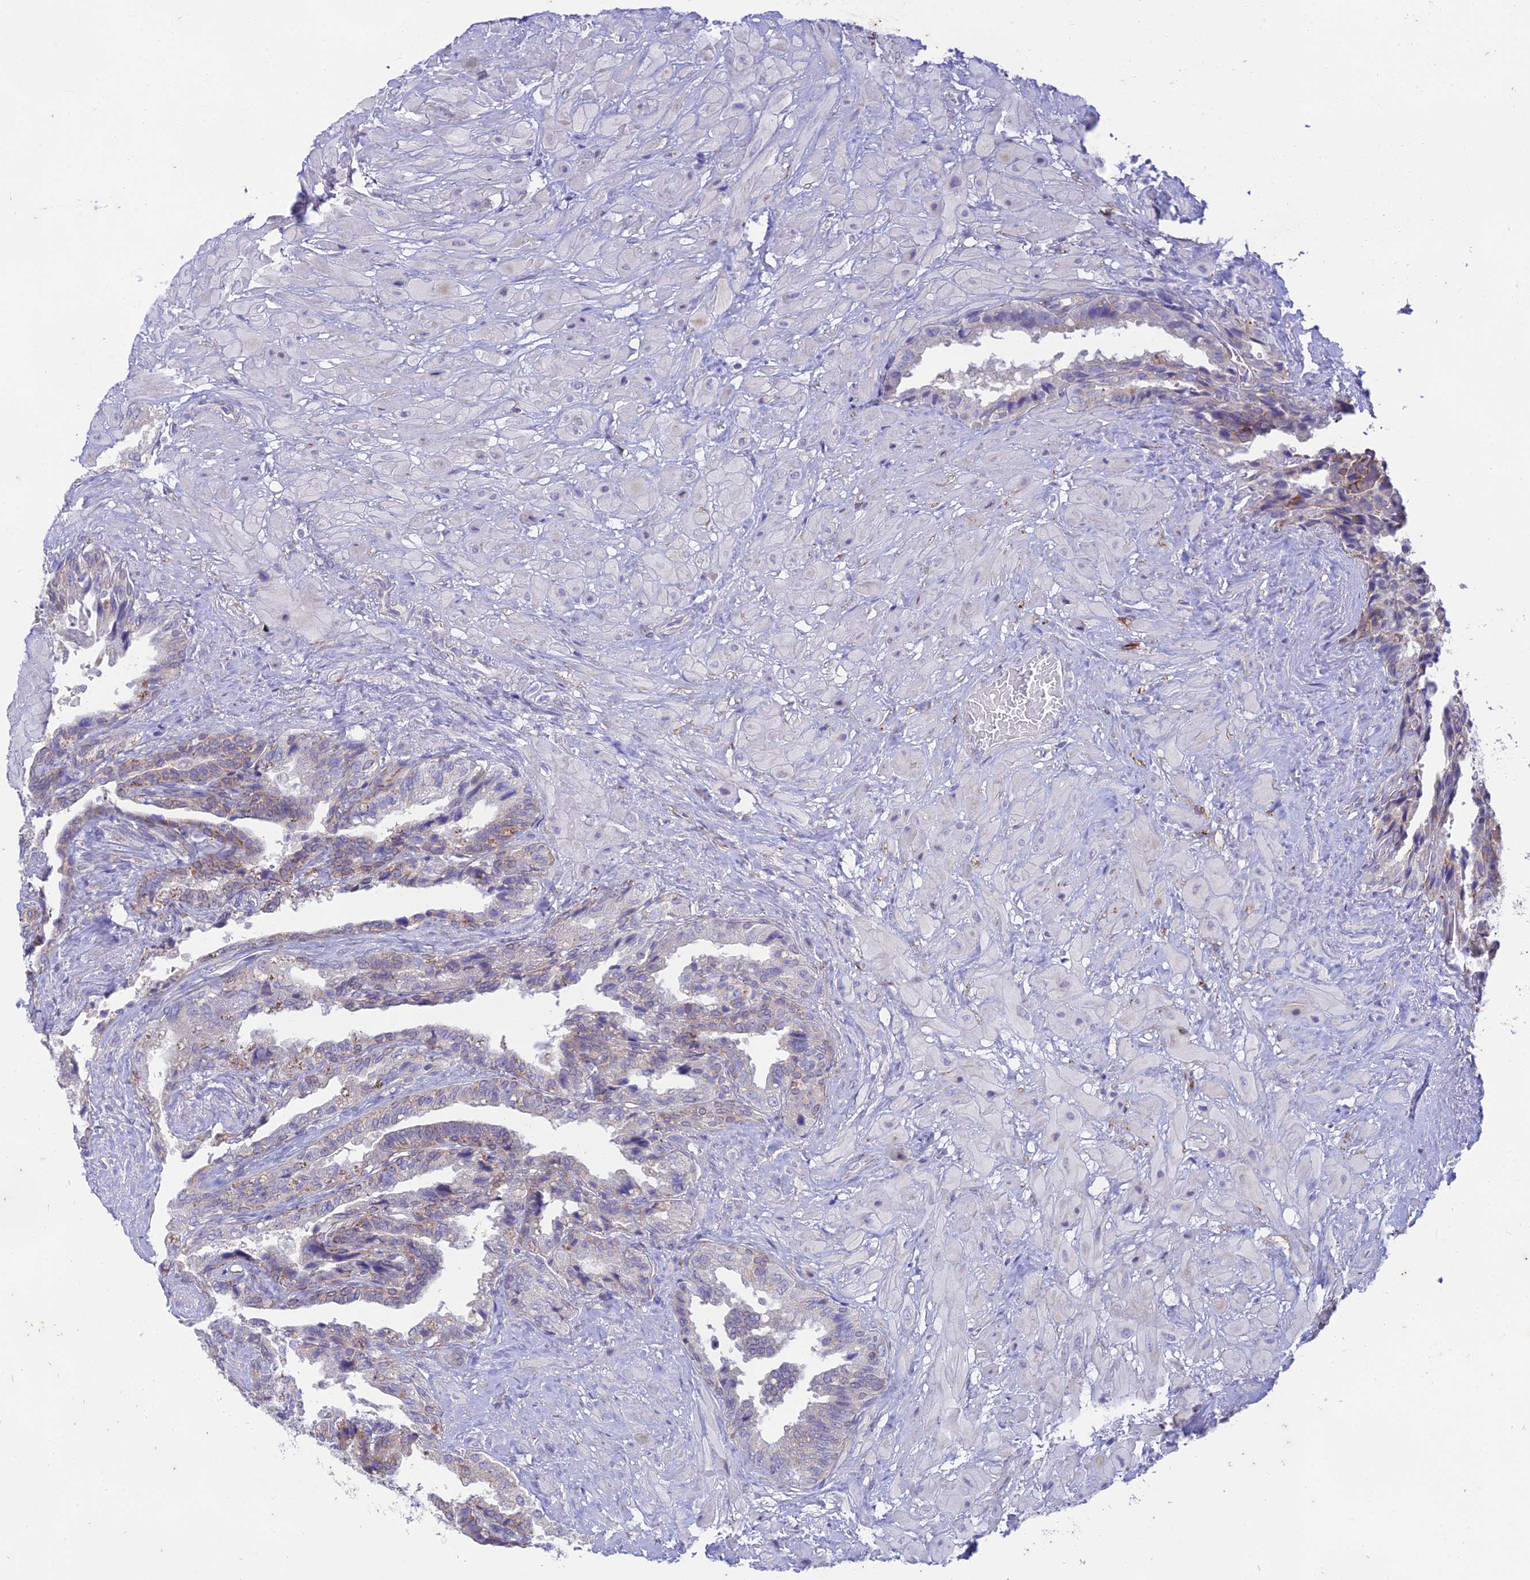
{"staining": {"intensity": "weak", "quantity": "<25%", "location": "cytoplasmic/membranous"}, "tissue": "seminal vesicle", "cell_type": "Glandular cells", "image_type": "normal", "snomed": [{"axis": "morphology", "description": "Normal tissue, NOS"}, {"axis": "topography", "description": "Seminal veicle"}, {"axis": "topography", "description": "Peripheral nerve tissue"}], "caption": "Glandular cells show no significant protein positivity in benign seminal vesicle.", "gene": "PTCD2", "patient": {"sex": "male", "age": 60}}